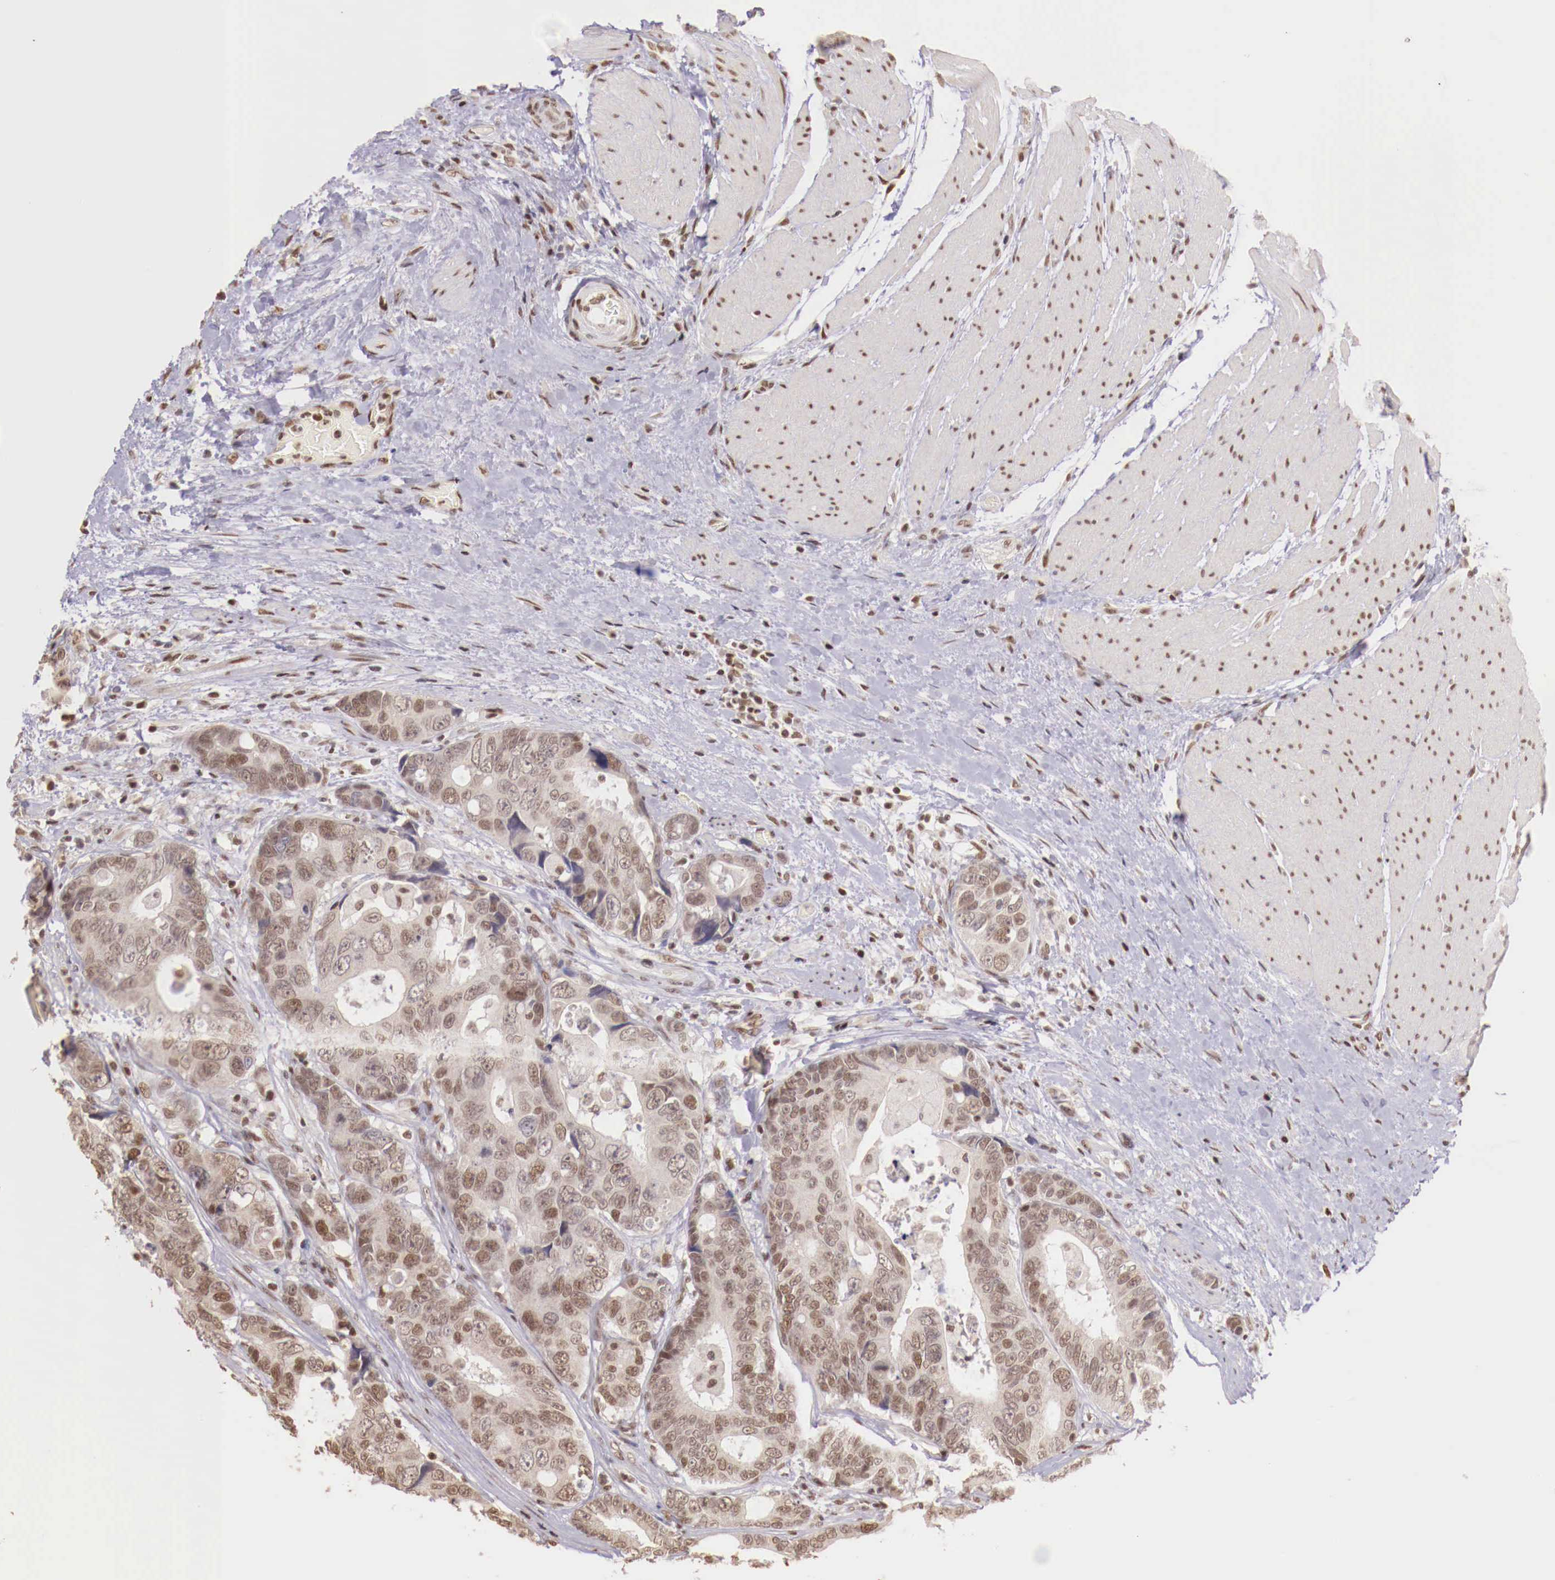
{"staining": {"intensity": "moderate", "quantity": ">75%", "location": "nuclear"}, "tissue": "colorectal cancer", "cell_type": "Tumor cells", "image_type": "cancer", "snomed": [{"axis": "morphology", "description": "Adenocarcinoma, NOS"}, {"axis": "topography", "description": "Rectum"}], "caption": "Immunohistochemical staining of human colorectal cancer (adenocarcinoma) shows medium levels of moderate nuclear expression in about >75% of tumor cells.", "gene": "SP1", "patient": {"sex": "female", "age": 67}}